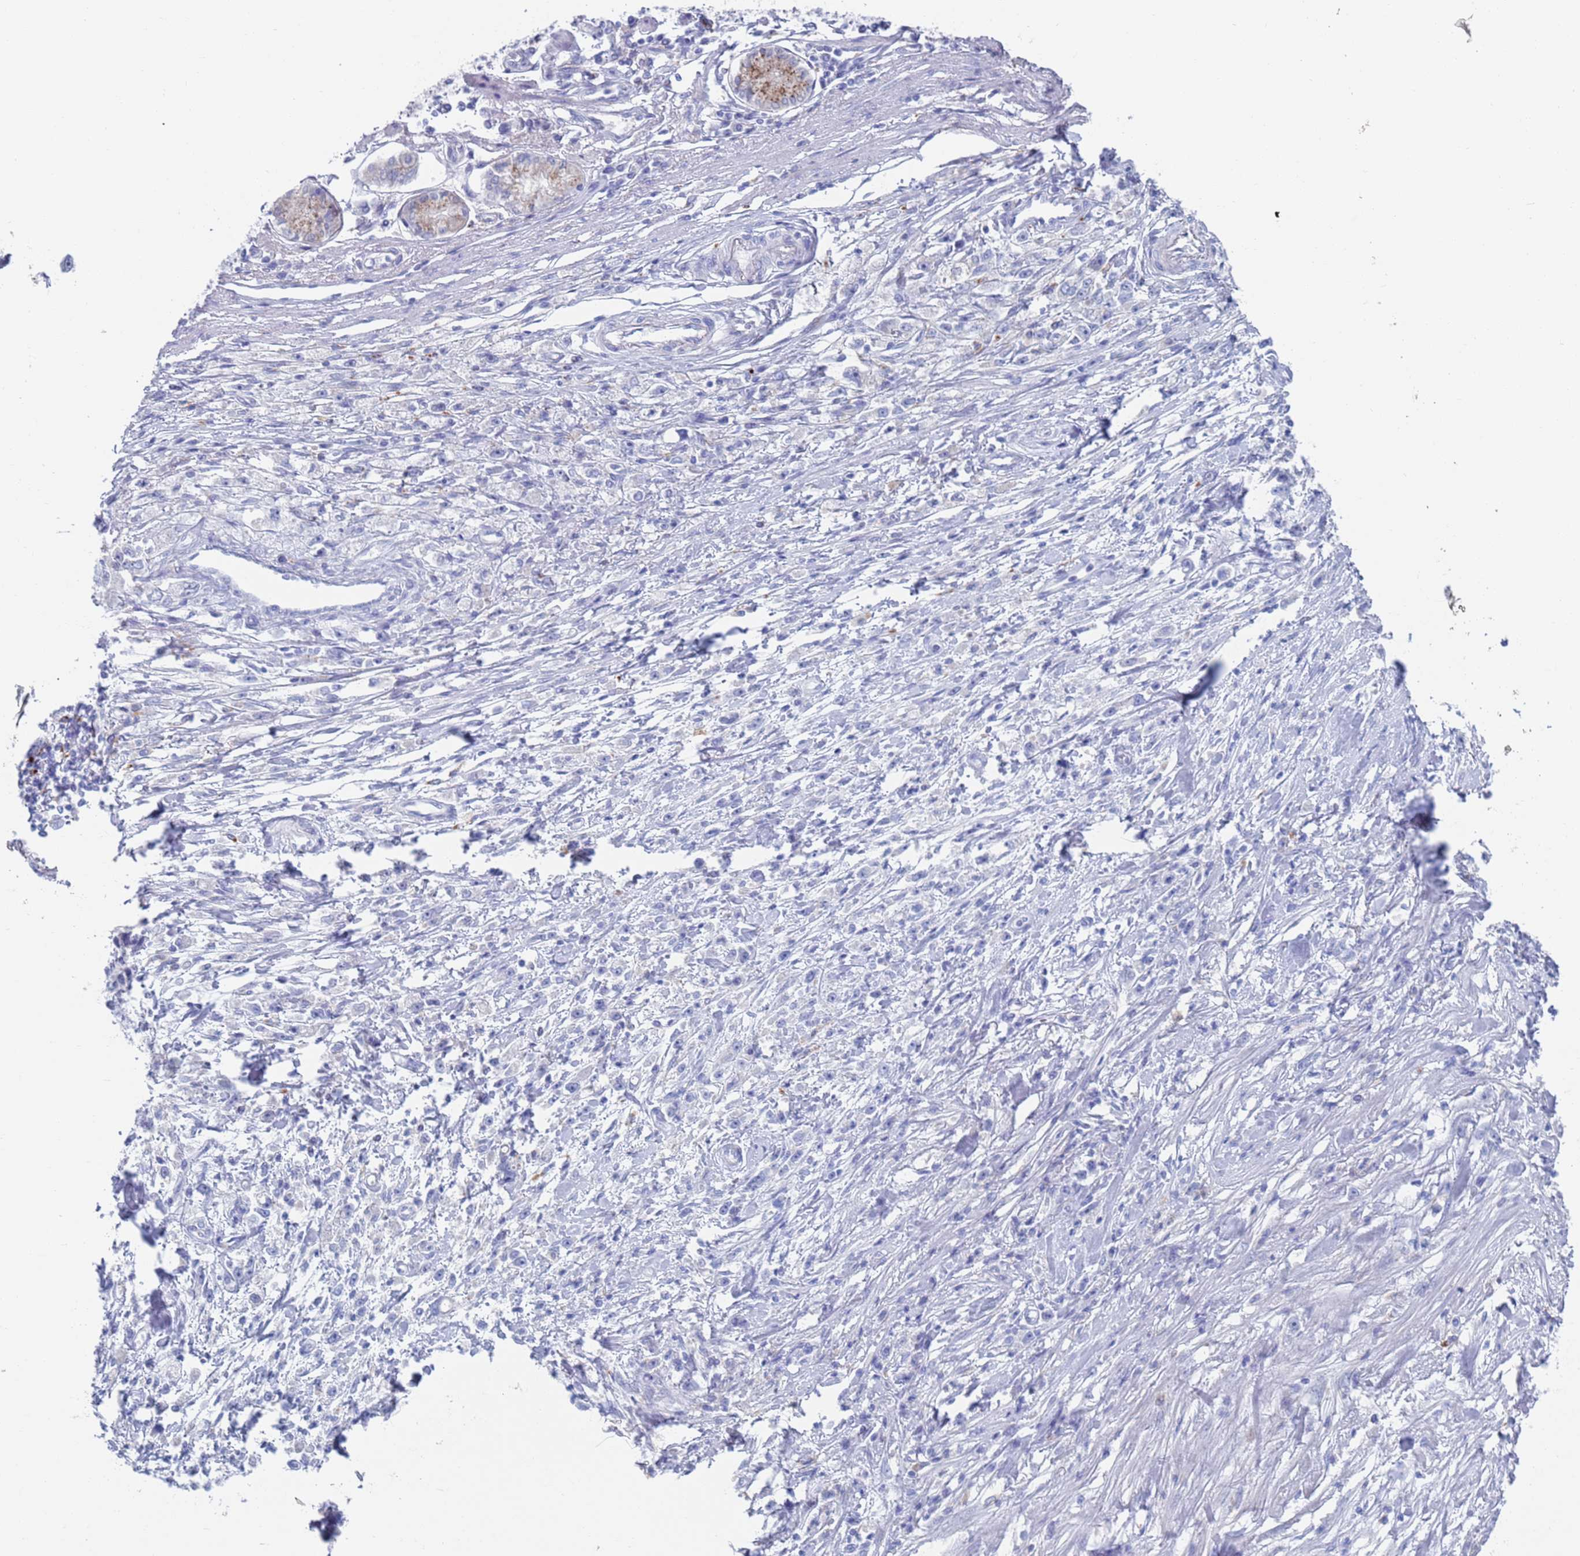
{"staining": {"intensity": "negative", "quantity": "none", "location": "none"}, "tissue": "stomach cancer", "cell_type": "Tumor cells", "image_type": "cancer", "snomed": [{"axis": "morphology", "description": "Adenocarcinoma, NOS"}, {"axis": "topography", "description": "Stomach"}], "caption": "This is a photomicrograph of immunohistochemistry (IHC) staining of stomach adenocarcinoma, which shows no staining in tumor cells.", "gene": "FUCA1", "patient": {"sex": "female", "age": 59}}